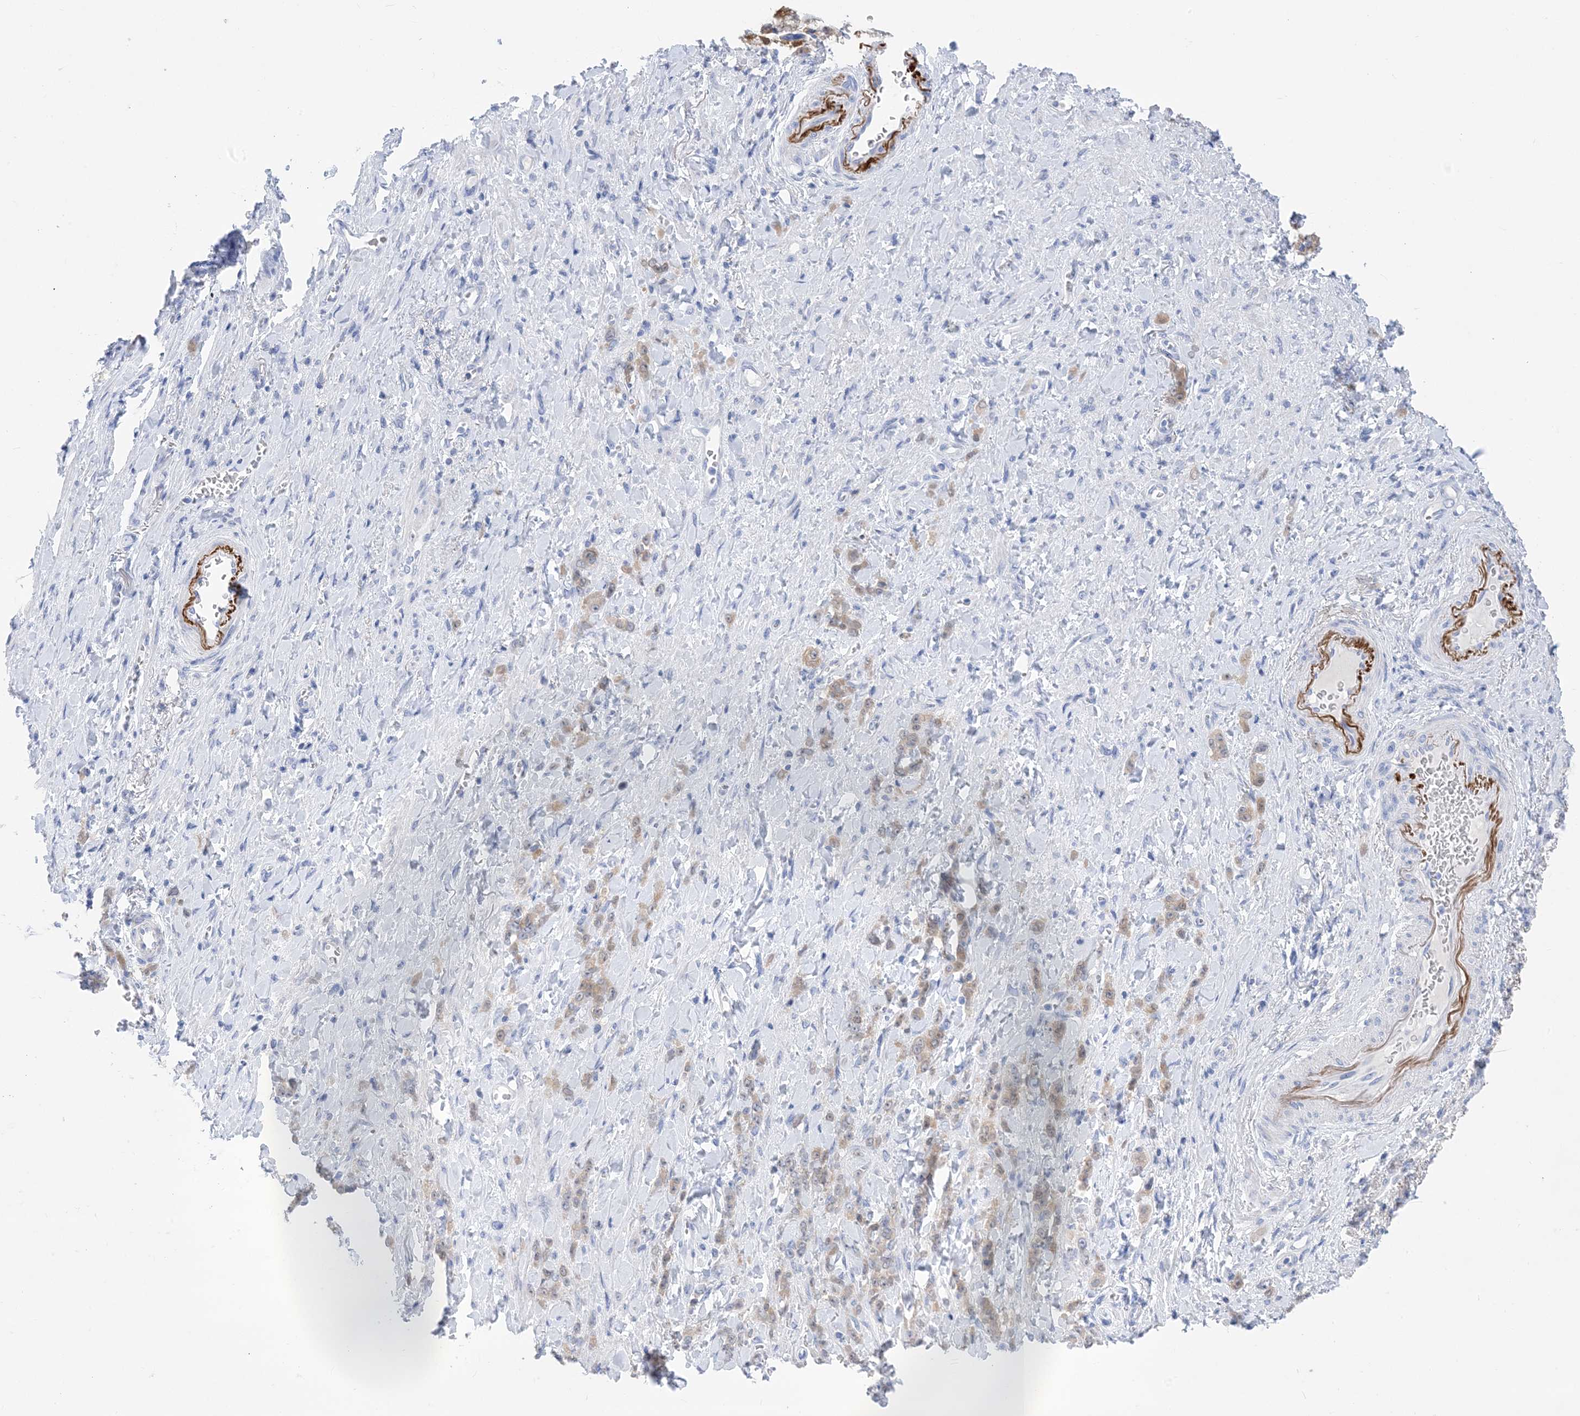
{"staining": {"intensity": "weak", "quantity": "25%-75%", "location": "cytoplasmic/membranous"}, "tissue": "stomach cancer", "cell_type": "Tumor cells", "image_type": "cancer", "snomed": [{"axis": "morphology", "description": "Normal tissue, NOS"}, {"axis": "morphology", "description": "Adenocarcinoma, NOS"}, {"axis": "topography", "description": "Stomach"}], "caption": "High-magnification brightfield microscopy of stomach adenocarcinoma stained with DAB (brown) and counterstained with hematoxylin (blue). tumor cells exhibit weak cytoplasmic/membranous expression is seen in approximately25%-75% of cells.", "gene": "SH3YL1", "patient": {"sex": "male", "age": 82}}